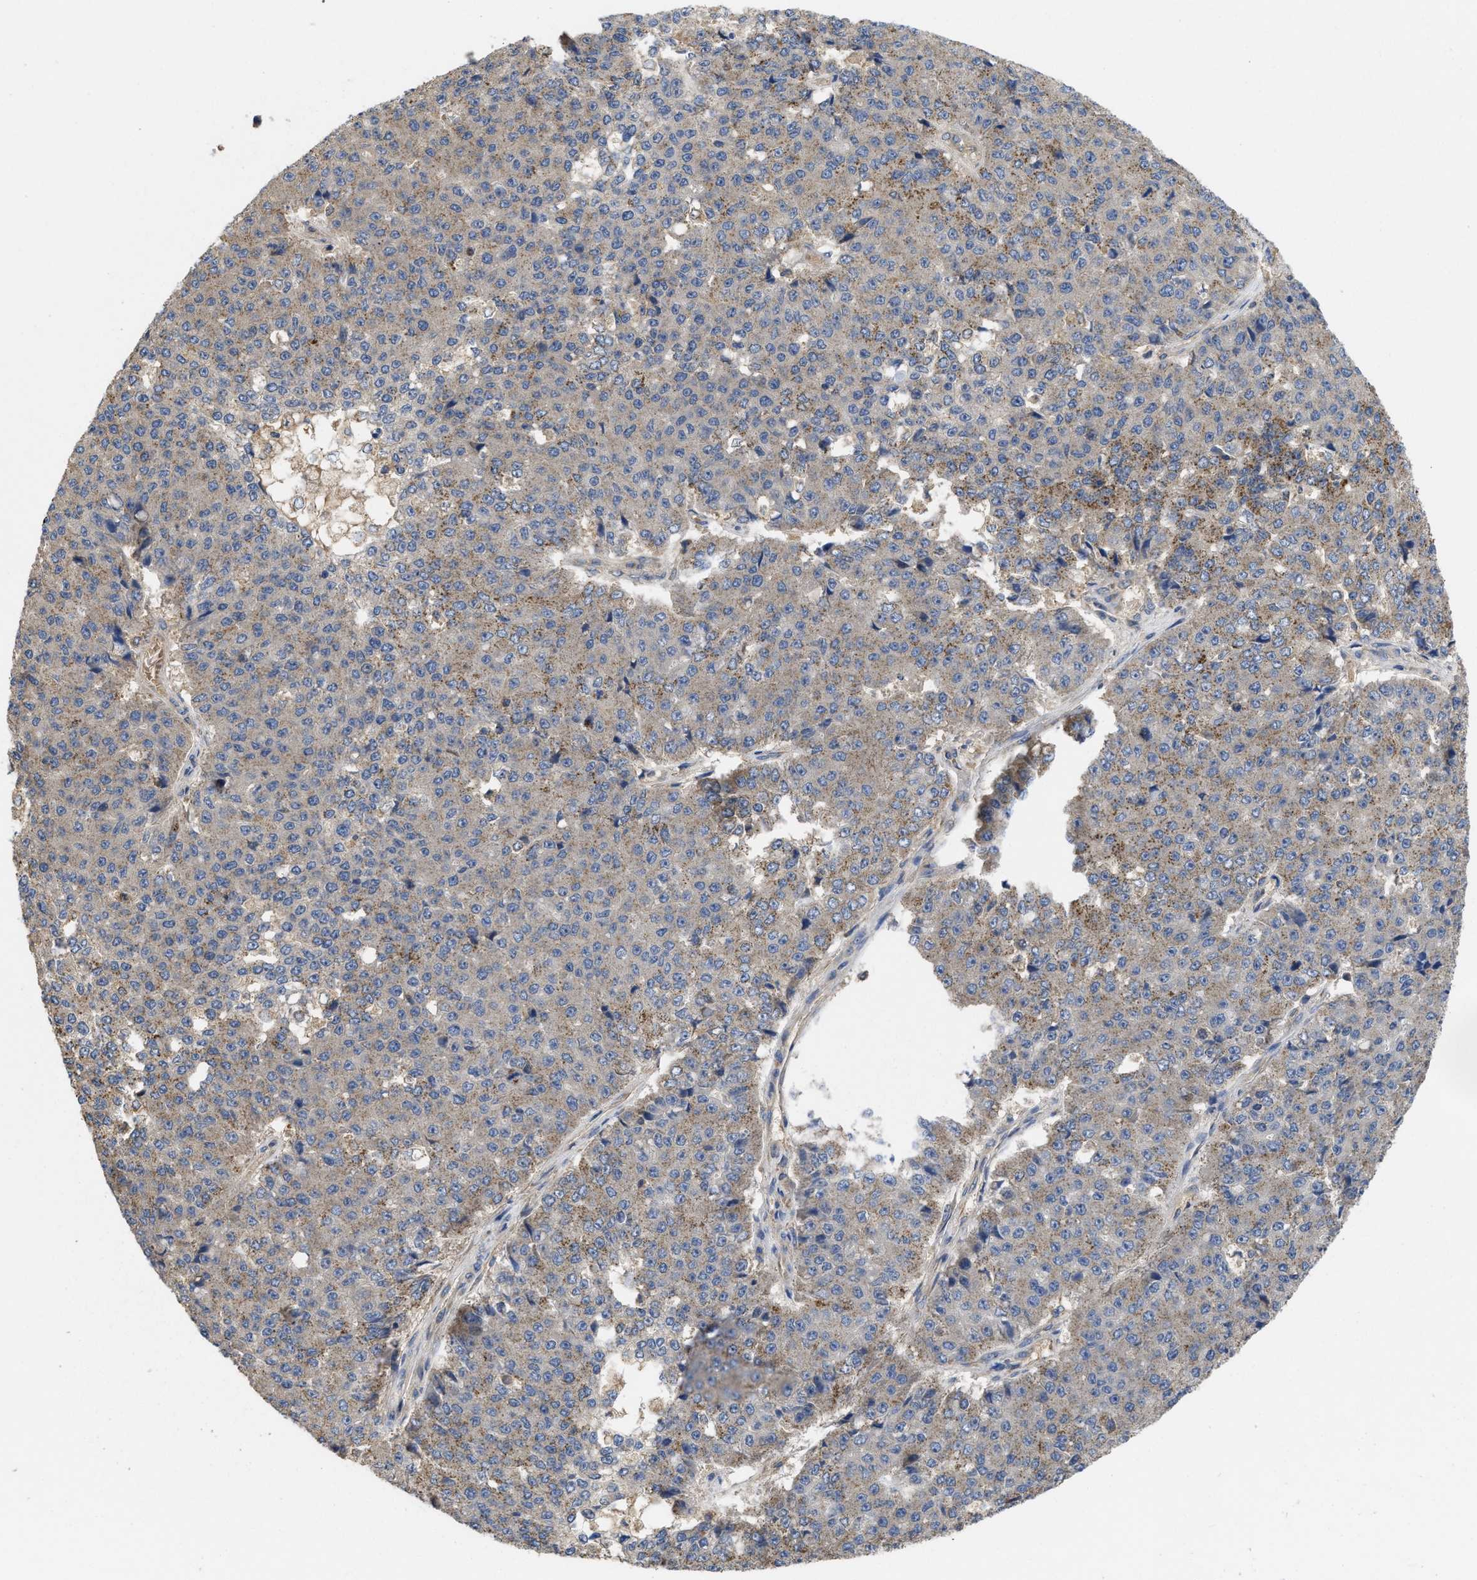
{"staining": {"intensity": "weak", "quantity": "<25%", "location": "cytoplasmic/membranous"}, "tissue": "pancreatic cancer", "cell_type": "Tumor cells", "image_type": "cancer", "snomed": [{"axis": "morphology", "description": "Adenocarcinoma, NOS"}, {"axis": "topography", "description": "Pancreas"}], "caption": "Histopathology image shows no protein staining in tumor cells of adenocarcinoma (pancreatic) tissue.", "gene": "RNF216", "patient": {"sex": "male", "age": 50}}